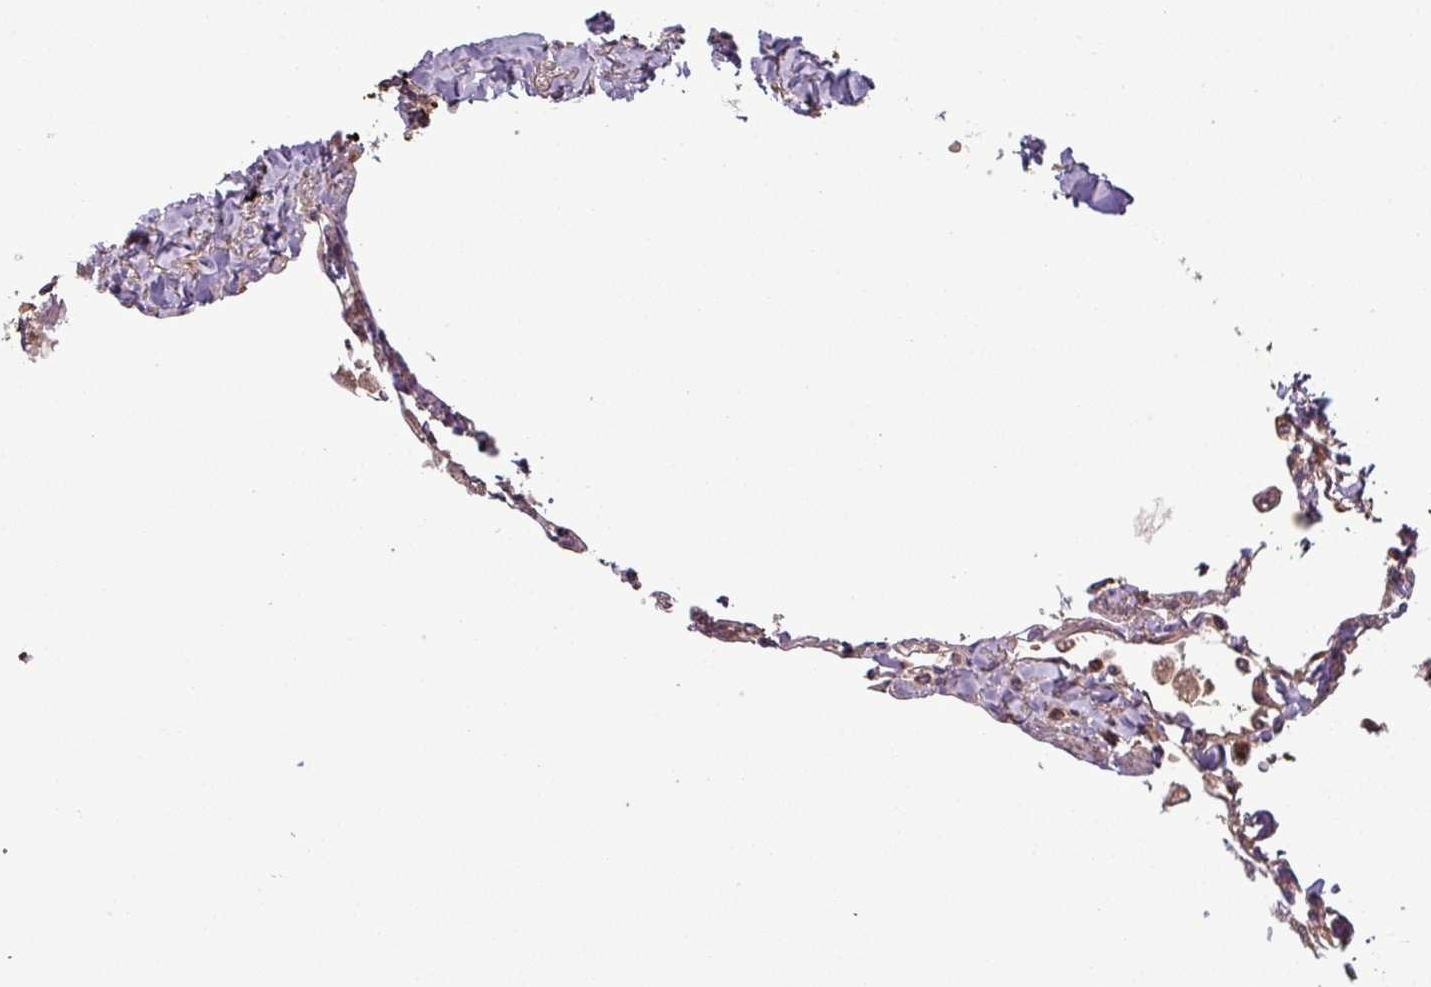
{"staining": {"intensity": "negative", "quantity": "none", "location": "none"}, "tissue": "lung", "cell_type": "Alveolar cells", "image_type": "normal", "snomed": [{"axis": "morphology", "description": "Normal tissue, NOS"}, {"axis": "topography", "description": "Lung"}], "caption": "Lung was stained to show a protein in brown. There is no significant expression in alveolar cells. (DAB (3,3'-diaminobenzidine) immunohistochemistry with hematoxylin counter stain).", "gene": "NT5C3A", "patient": {"sex": "female", "age": 67}}